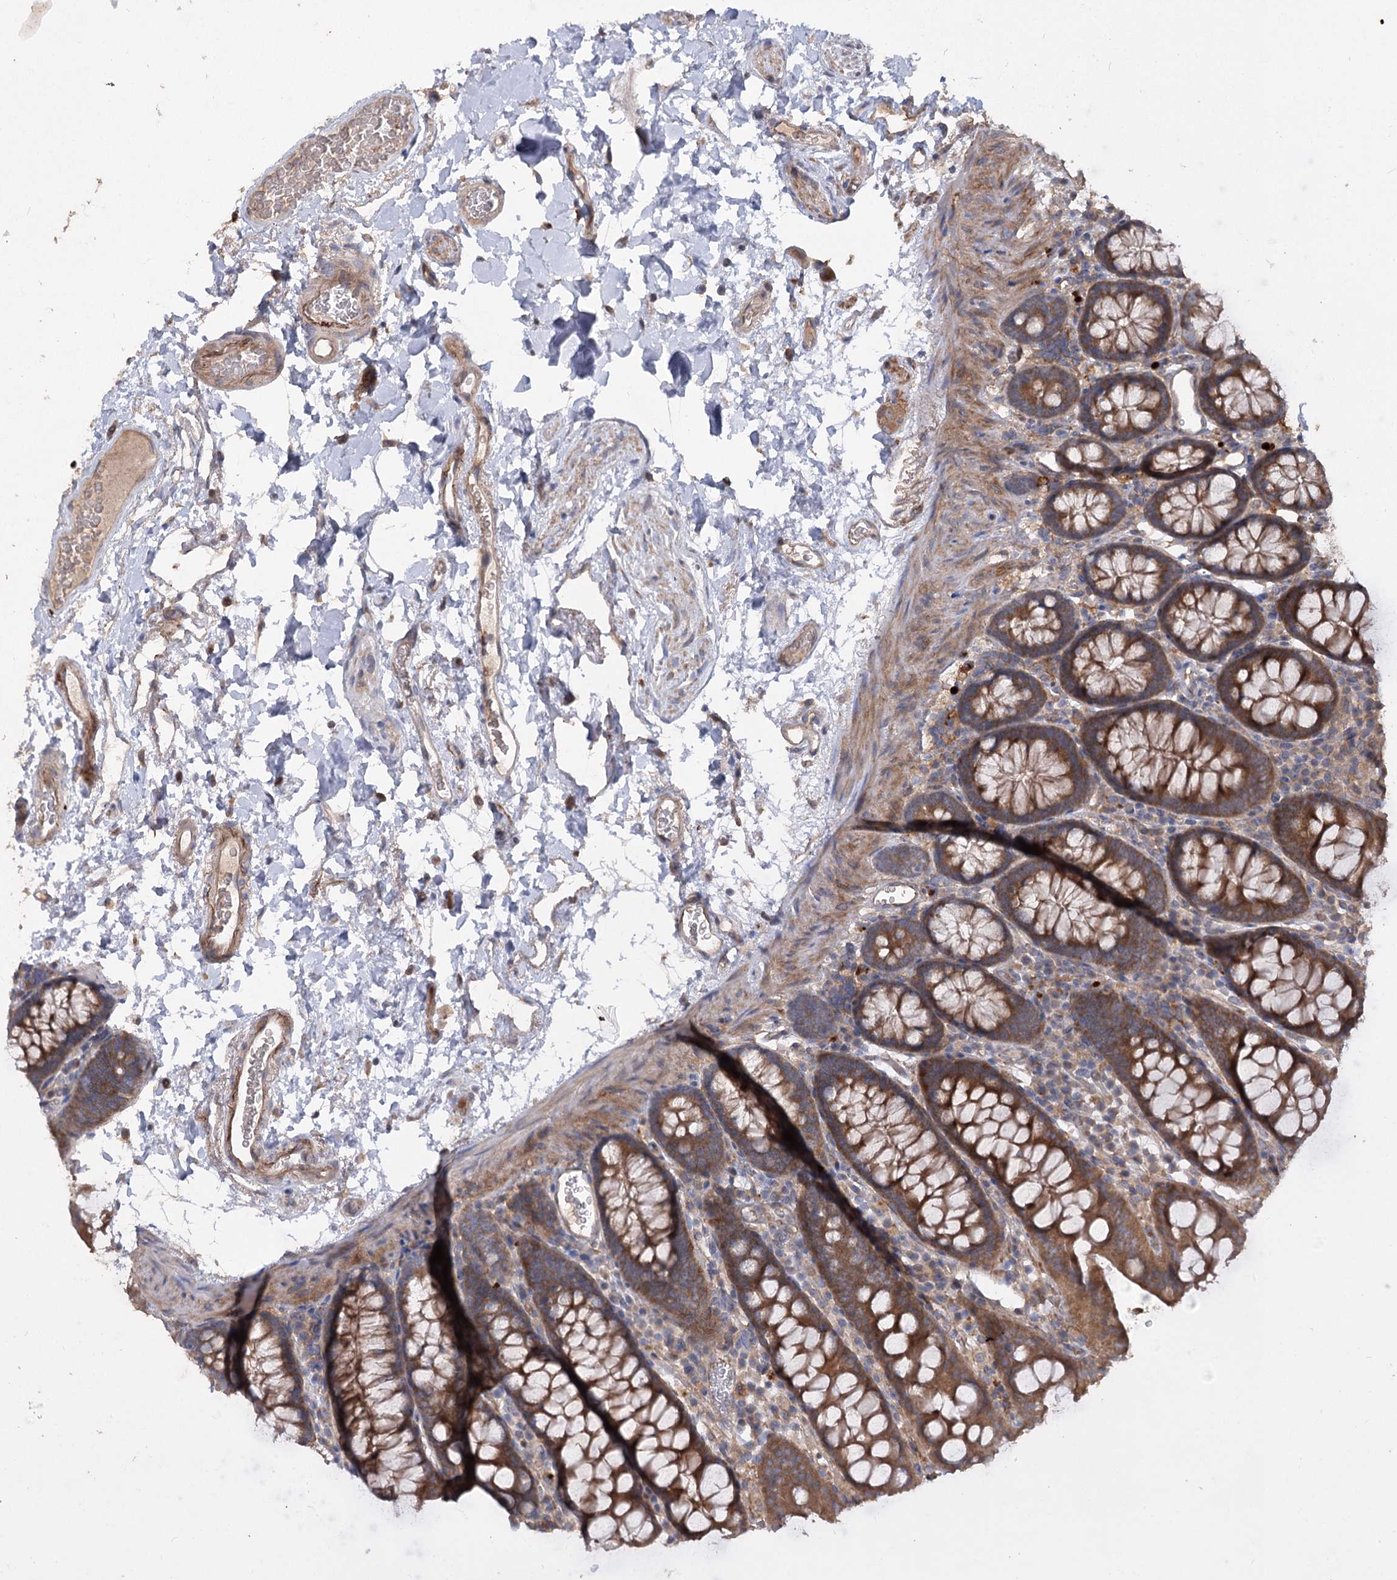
{"staining": {"intensity": "moderate", "quantity": ">75%", "location": "cytoplasmic/membranous"}, "tissue": "colon", "cell_type": "Endothelial cells", "image_type": "normal", "snomed": [{"axis": "morphology", "description": "Normal tissue, NOS"}, {"axis": "topography", "description": "Colon"}], "caption": "DAB (3,3'-diaminobenzidine) immunohistochemical staining of normal human colon displays moderate cytoplasmic/membranous protein expression in about >75% of endothelial cells.", "gene": "RIN2", "patient": {"sex": "male", "age": 75}}